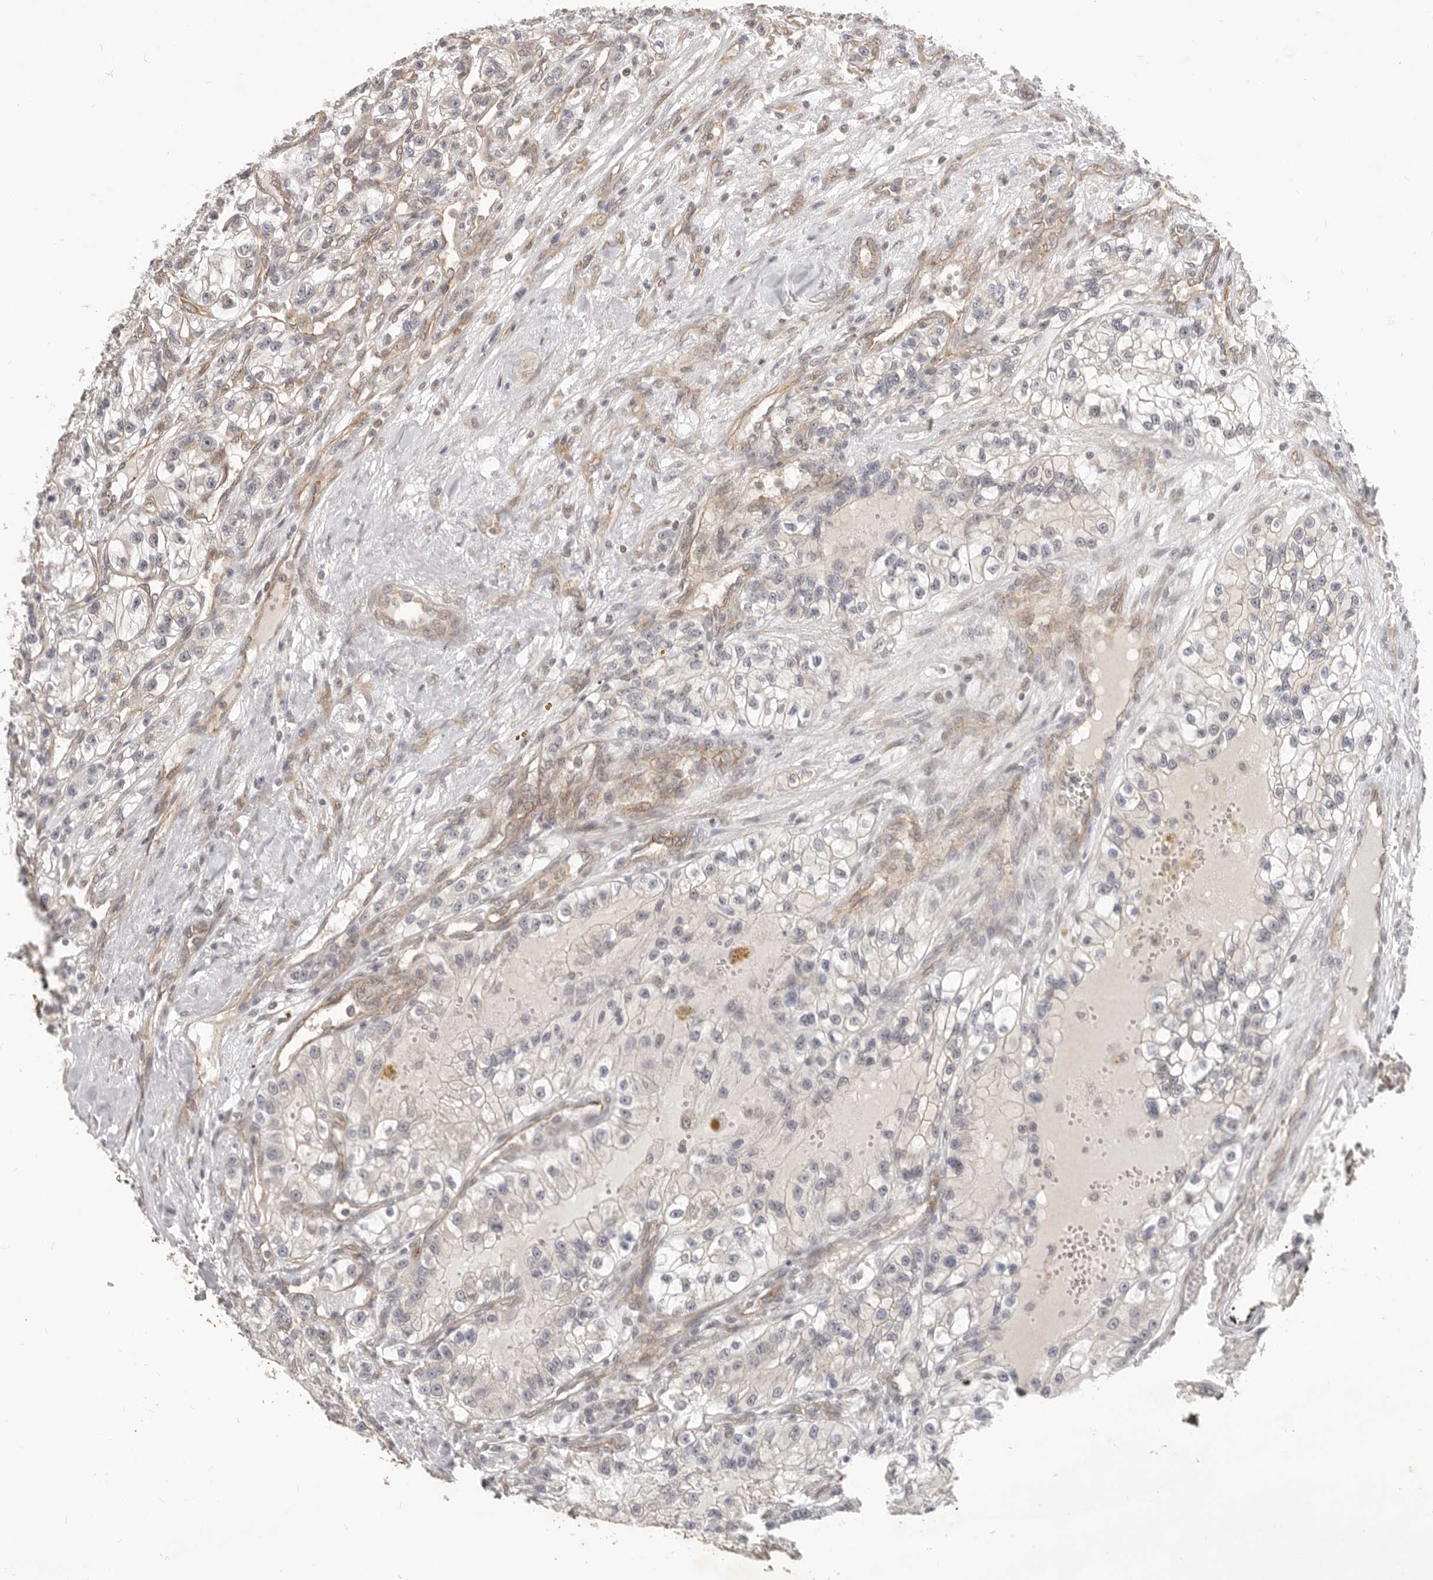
{"staining": {"intensity": "negative", "quantity": "none", "location": "none"}, "tissue": "renal cancer", "cell_type": "Tumor cells", "image_type": "cancer", "snomed": [{"axis": "morphology", "description": "Adenocarcinoma, NOS"}, {"axis": "topography", "description": "Kidney"}], "caption": "Histopathology image shows no protein positivity in tumor cells of renal cancer tissue.", "gene": "USP49", "patient": {"sex": "female", "age": 57}}